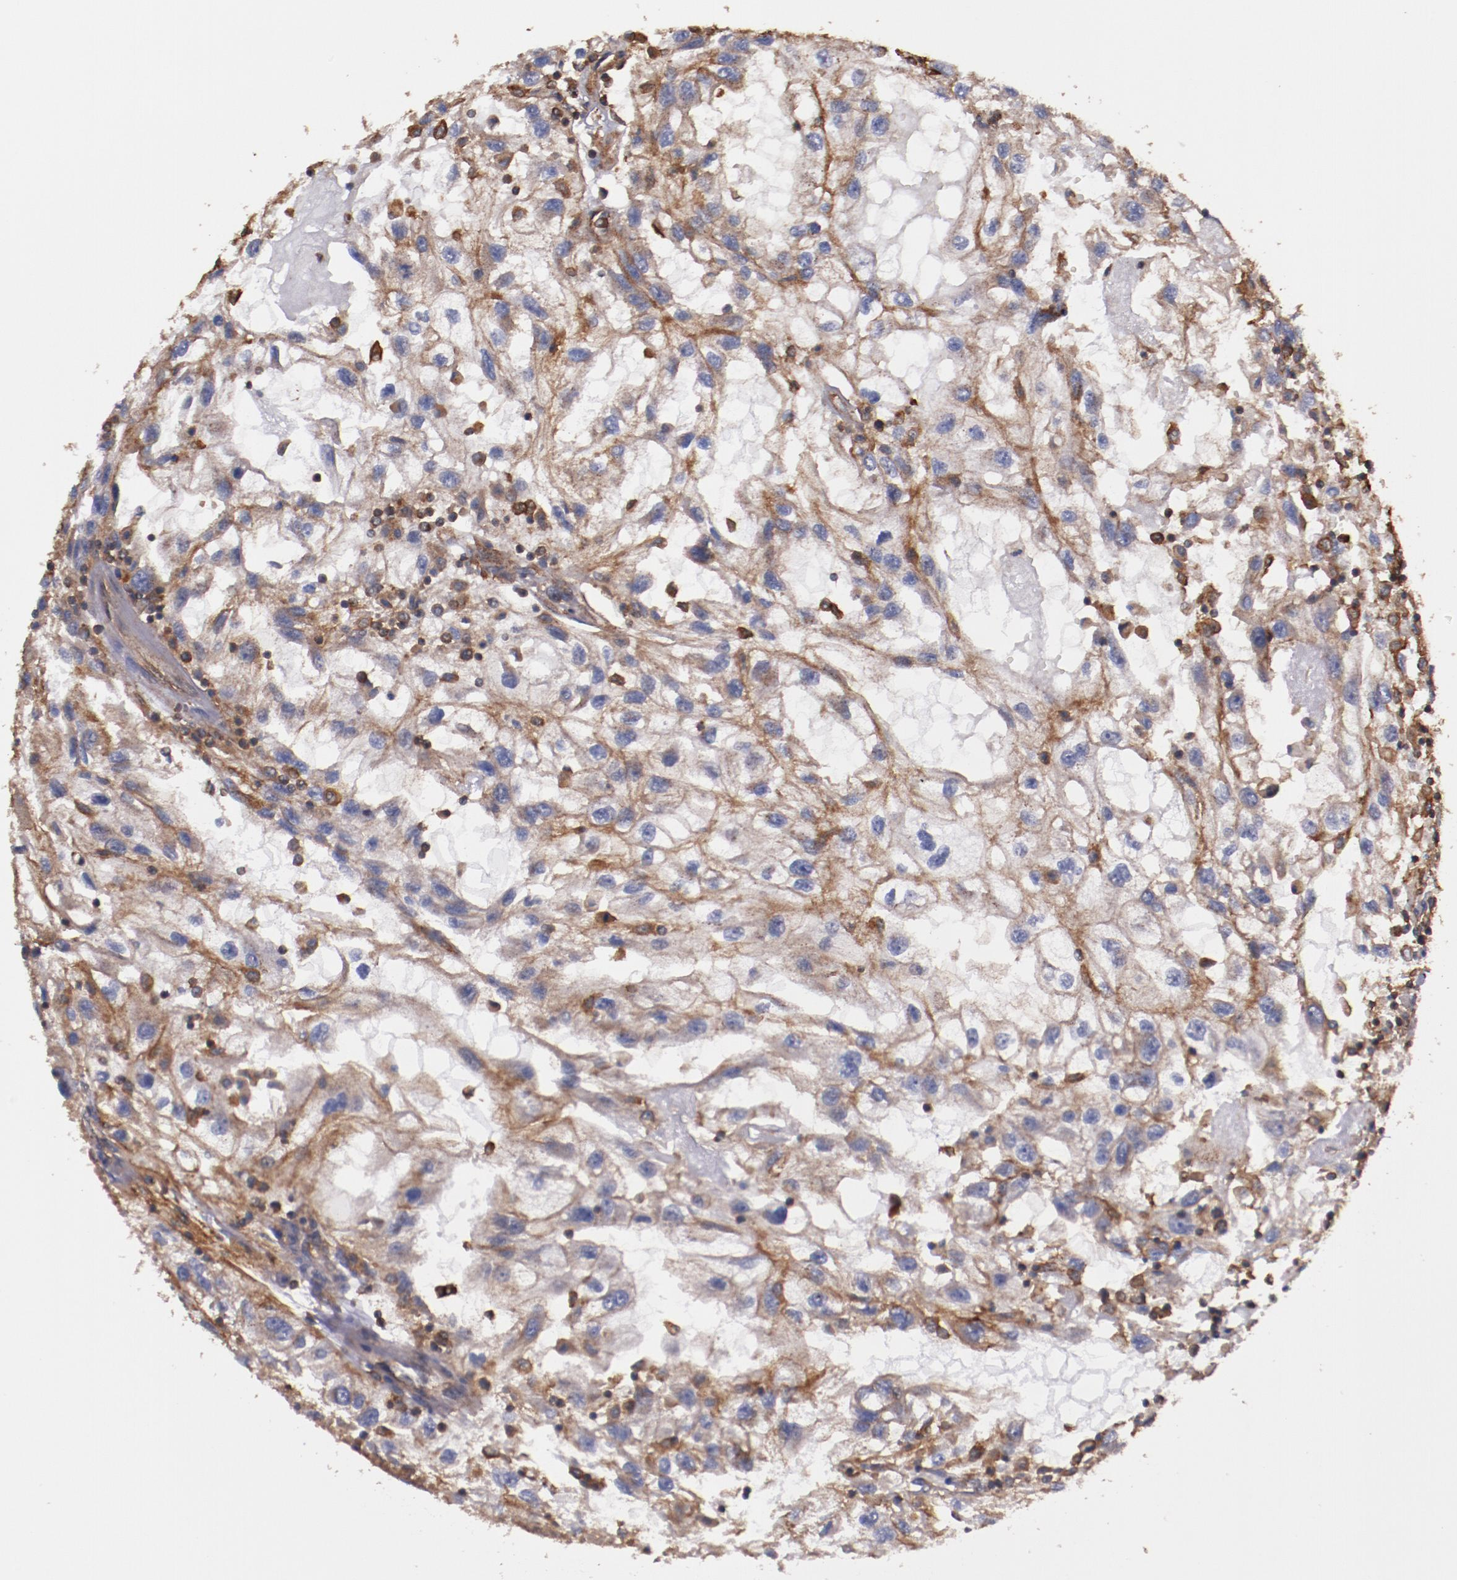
{"staining": {"intensity": "moderate", "quantity": "25%-75%", "location": "cytoplasmic/membranous"}, "tissue": "renal cancer", "cell_type": "Tumor cells", "image_type": "cancer", "snomed": [{"axis": "morphology", "description": "Normal tissue, NOS"}, {"axis": "morphology", "description": "Adenocarcinoma, NOS"}, {"axis": "topography", "description": "Kidney"}], "caption": "A brown stain highlights moderate cytoplasmic/membranous expression of a protein in human adenocarcinoma (renal) tumor cells. The staining was performed using DAB, with brown indicating positive protein expression. Nuclei are stained blue with hematoxylin.", "gene": "TMOD3", "patient": {"sex": "male", "age": 71}}